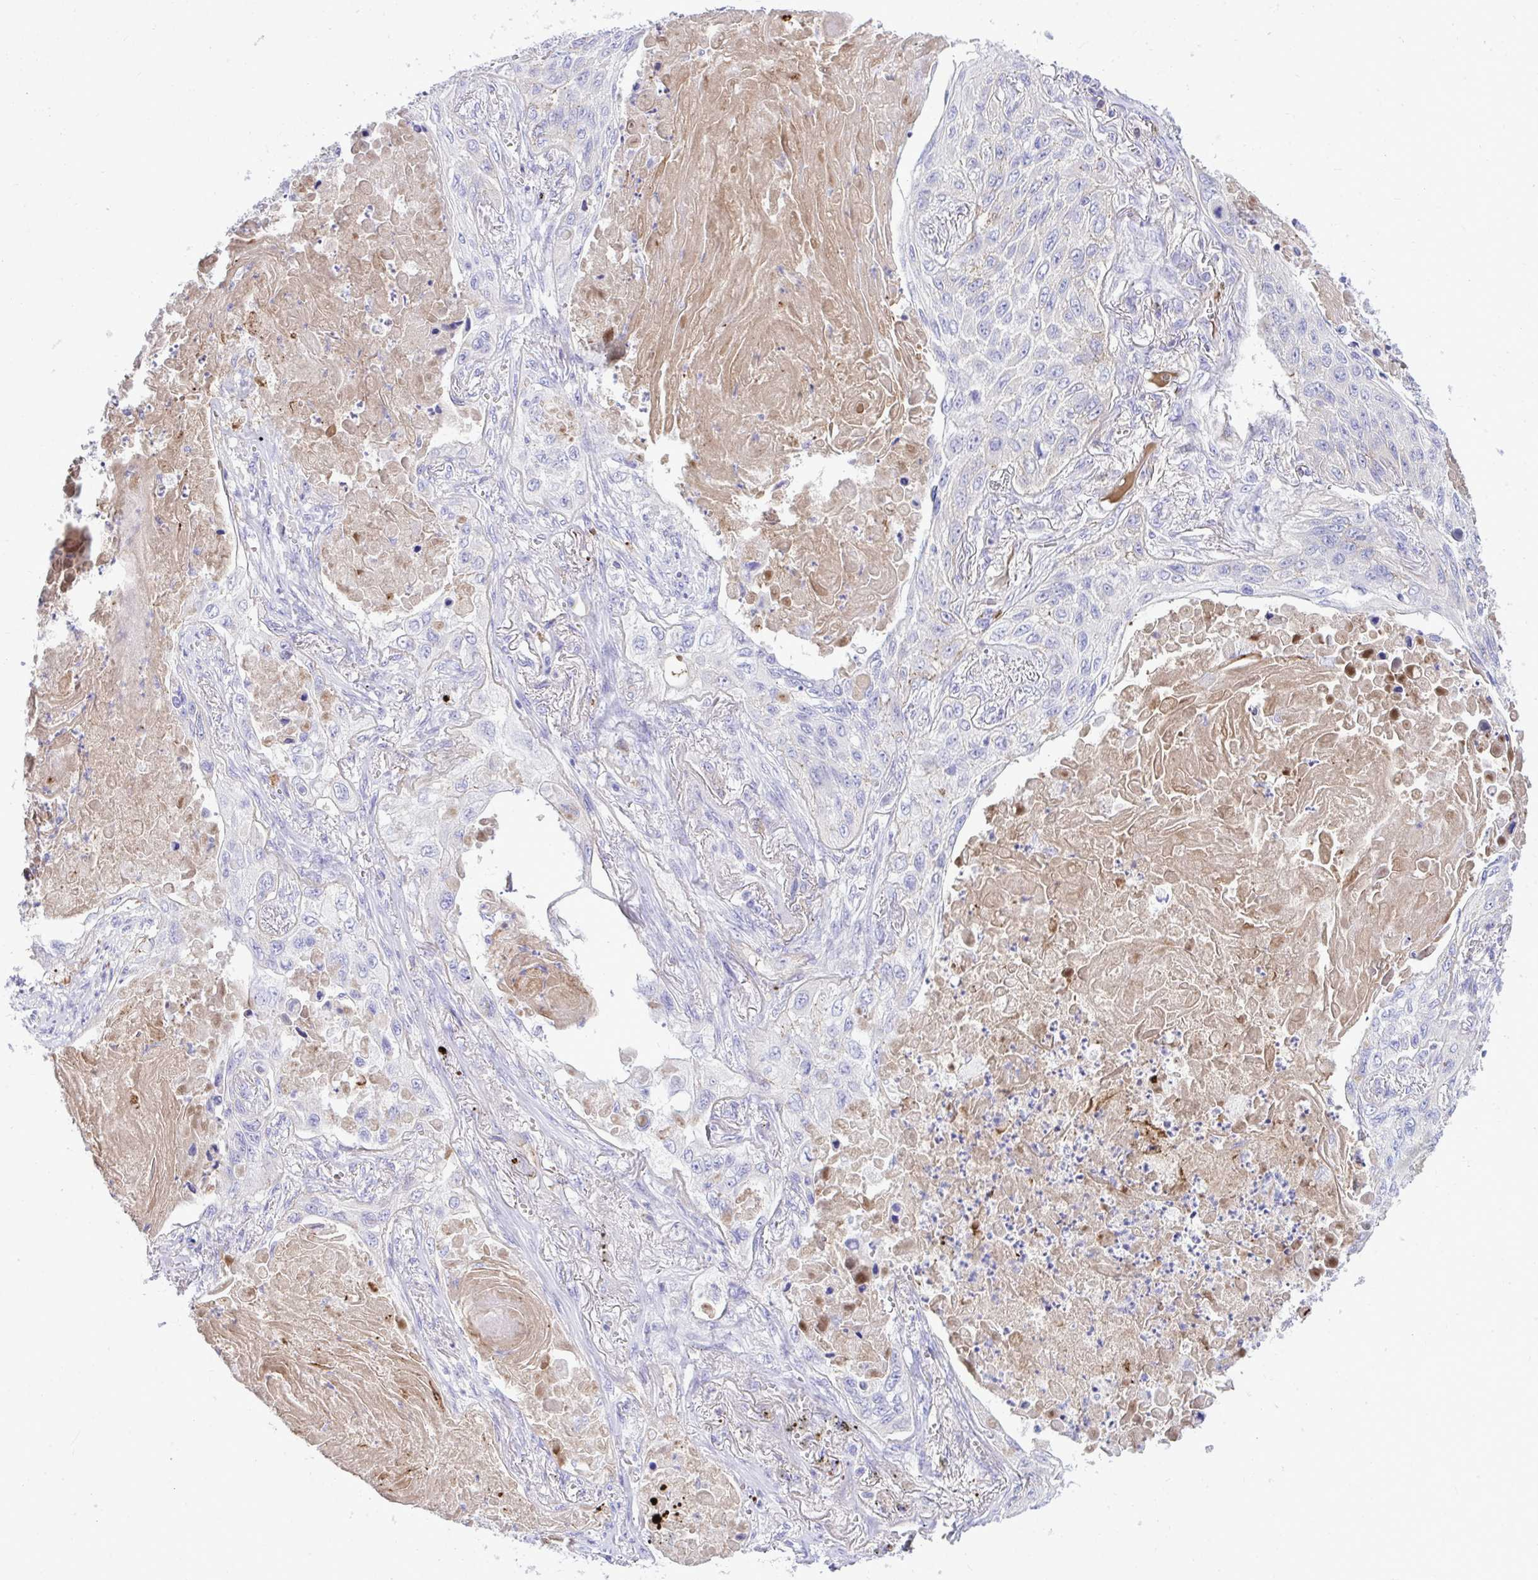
{"staining": {"intensity": "negative", "quantity": "none", "location": "none"}, "tissue": "lung cancer", "cell_type": "Tumor cells", "image_type": "cancer", "snomed": [{"axis": "morphology", "description": "Squamous cell carcinoma, NOS"}, {"axis": "topography", "description": "Lung"}], "caption": "This is an immunohistochemistry image of human lung squamous cell carcinoma. There is no positivity in tumor cells.", "gene": "HRG", "patient": {"sex": "male", "age": 75}}